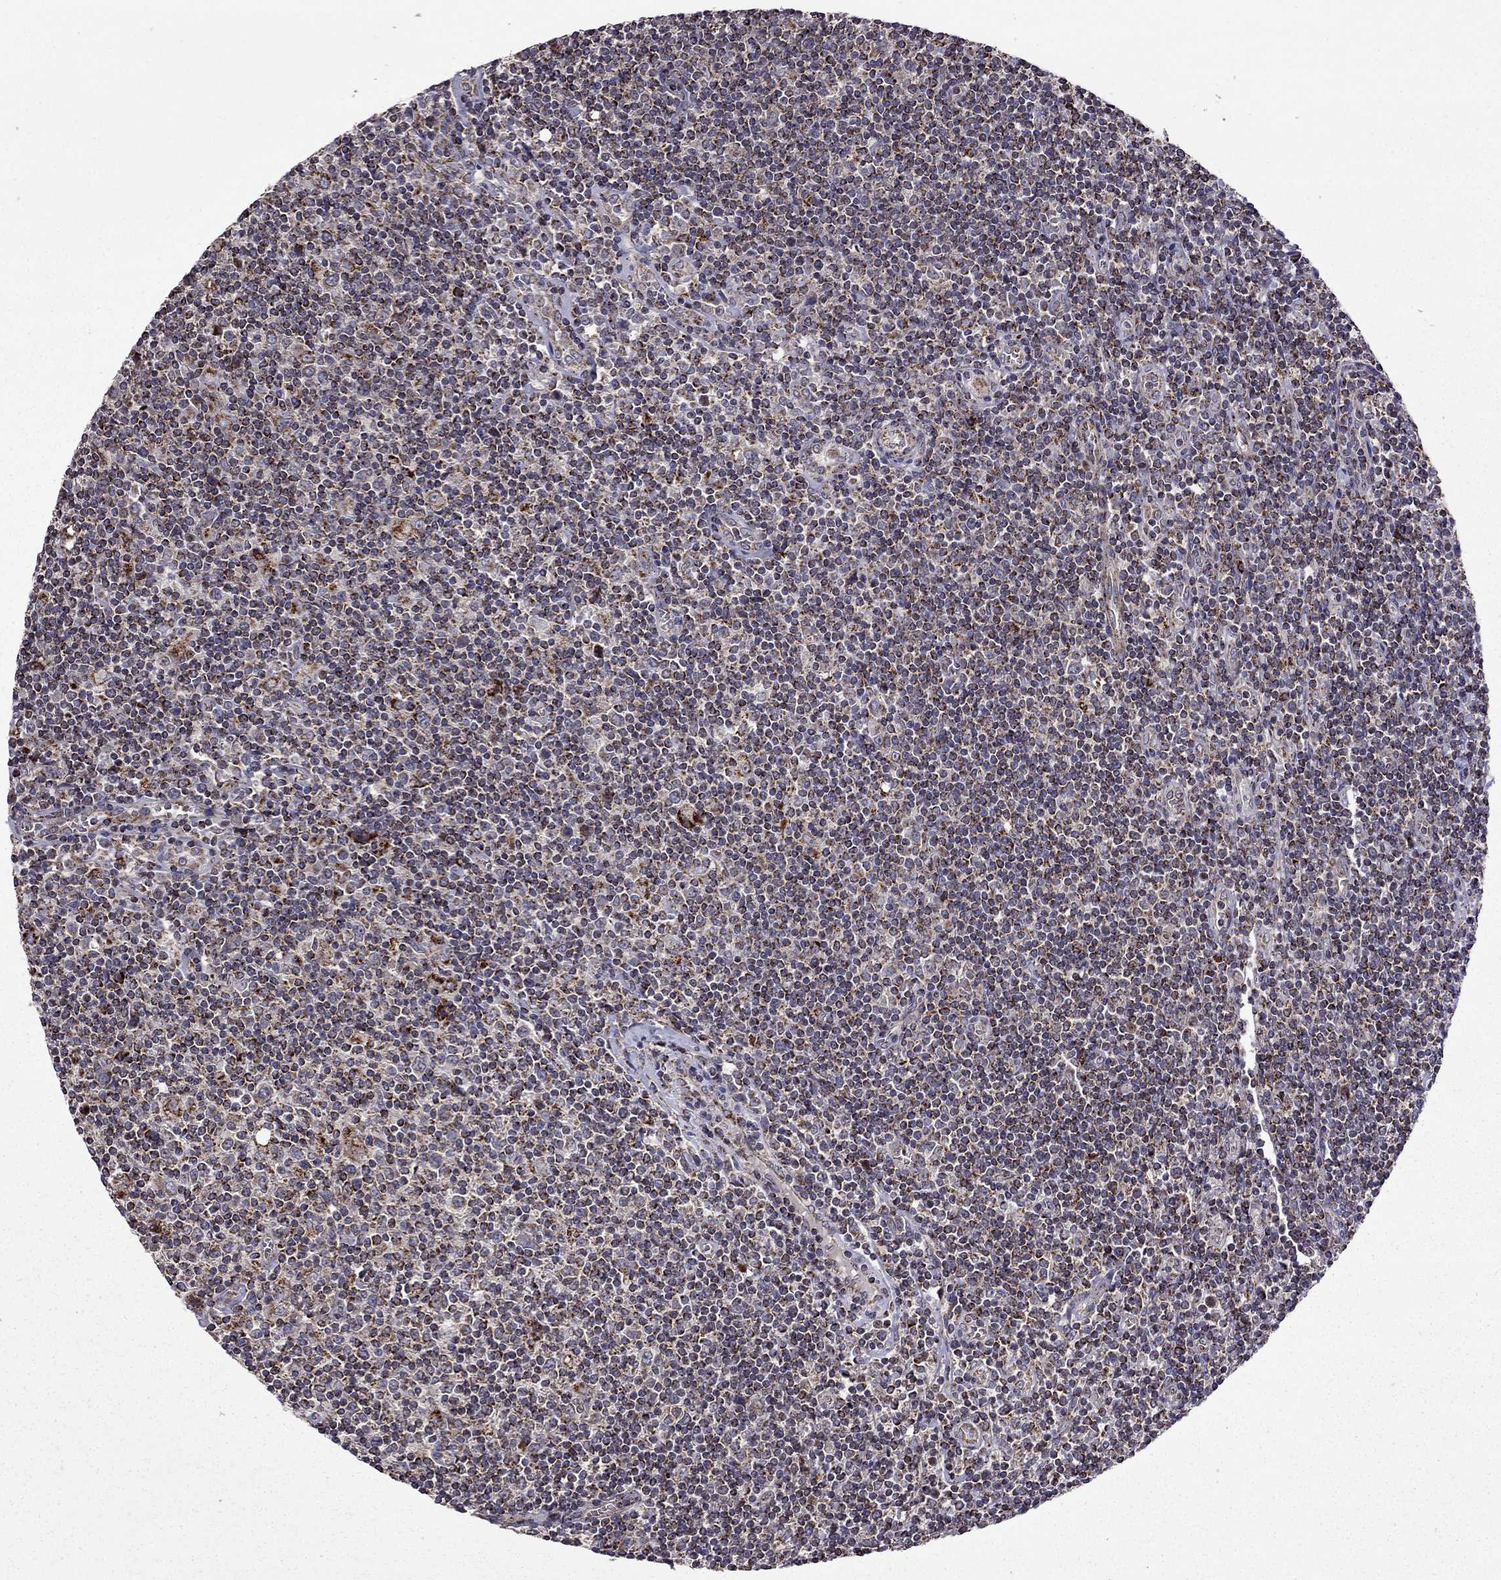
{"staining": {"intensity": "strong", "quantity": ">75%", "location": "cytoplasmic/membranous"}, "tissue": "lymphoma", "cell_type": "Tumor cells", "image_type": "cancer", "snomed": [{"axis": "morphology", "description": "Hodgkin's disease, NOS"}, {"axis": "topography", "description": "Lymph node"}], "caption": "Immunohistochemical staining of human lymphoma exhibits high levels of strong cytoplasmic/membranous positivity in approximately >75% of tumor cells. The protein is stained brown, and the nuclei are stained in blue (DAB IHC with brightfield microscopy, high magnification).", "gene": "TAB2", "patient": {"sex": "male", "age": 40}}